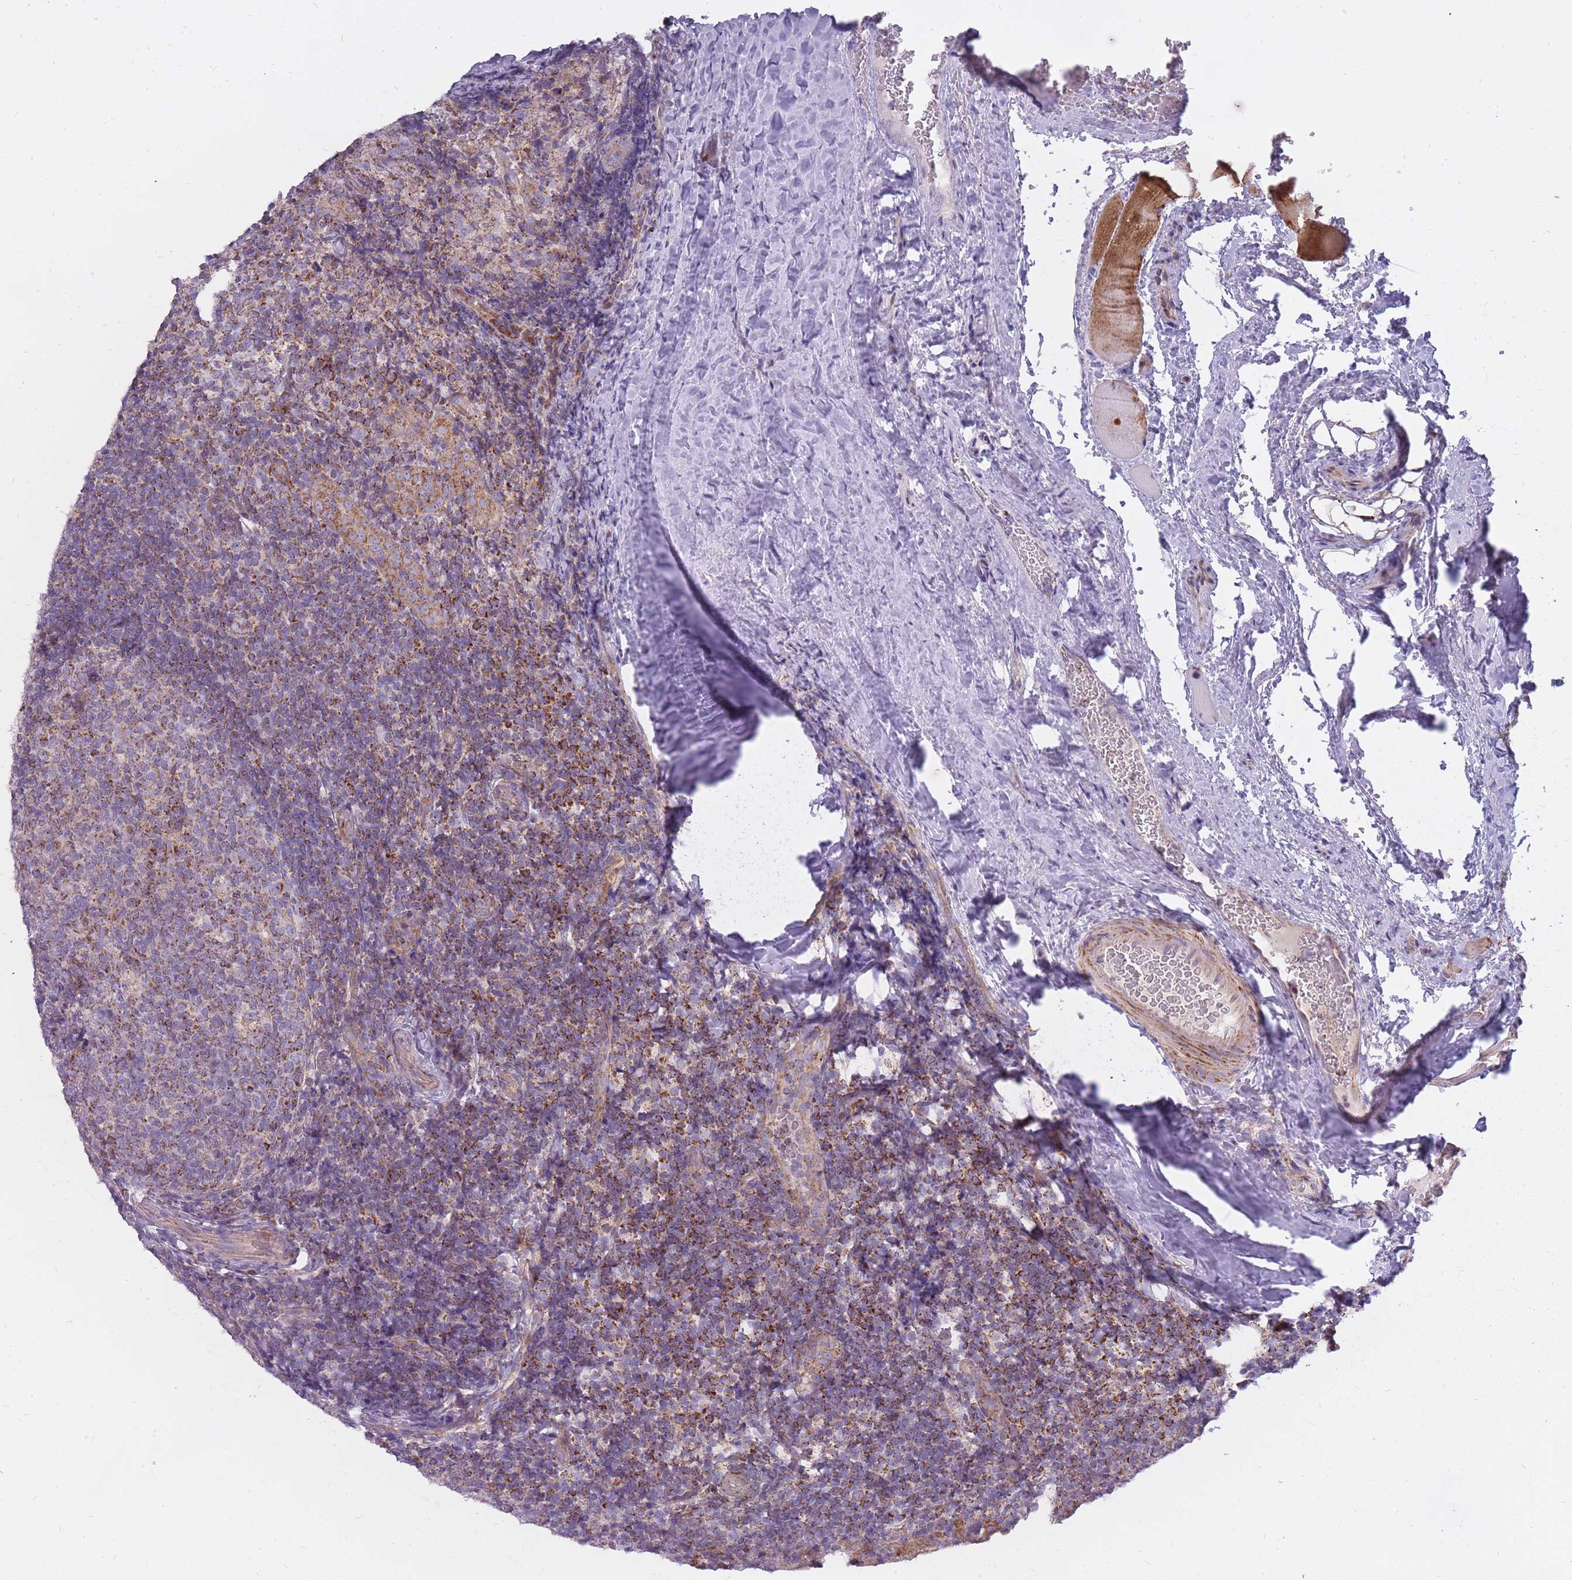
{"staining": {"intensity": "moderate", "quantity": ">75%", "location": "cytoplasmic/membranous"}, "tissue": "tonsil", "cell_type": "Germinal center cells", "image_type": "normal", "snomed": [{"axis": "morphology", "description": "Normal tissue, NOS"}, {"axis": "topography", "description": "Tonsil"}], "caption": "High-magnification brightfield microscopy of normal tonsil stained with DAB (brown) and counterstained with hematoxylin (blue). germinal center cells exhibit moderate cytoplasmic/membranous positivity is identified in about>75% of cells. (DAB = brown stain, brightfield microscopy at high magnification).", "gene": "ALKBH4", "patient": {"sex": "male", "age": 17}}